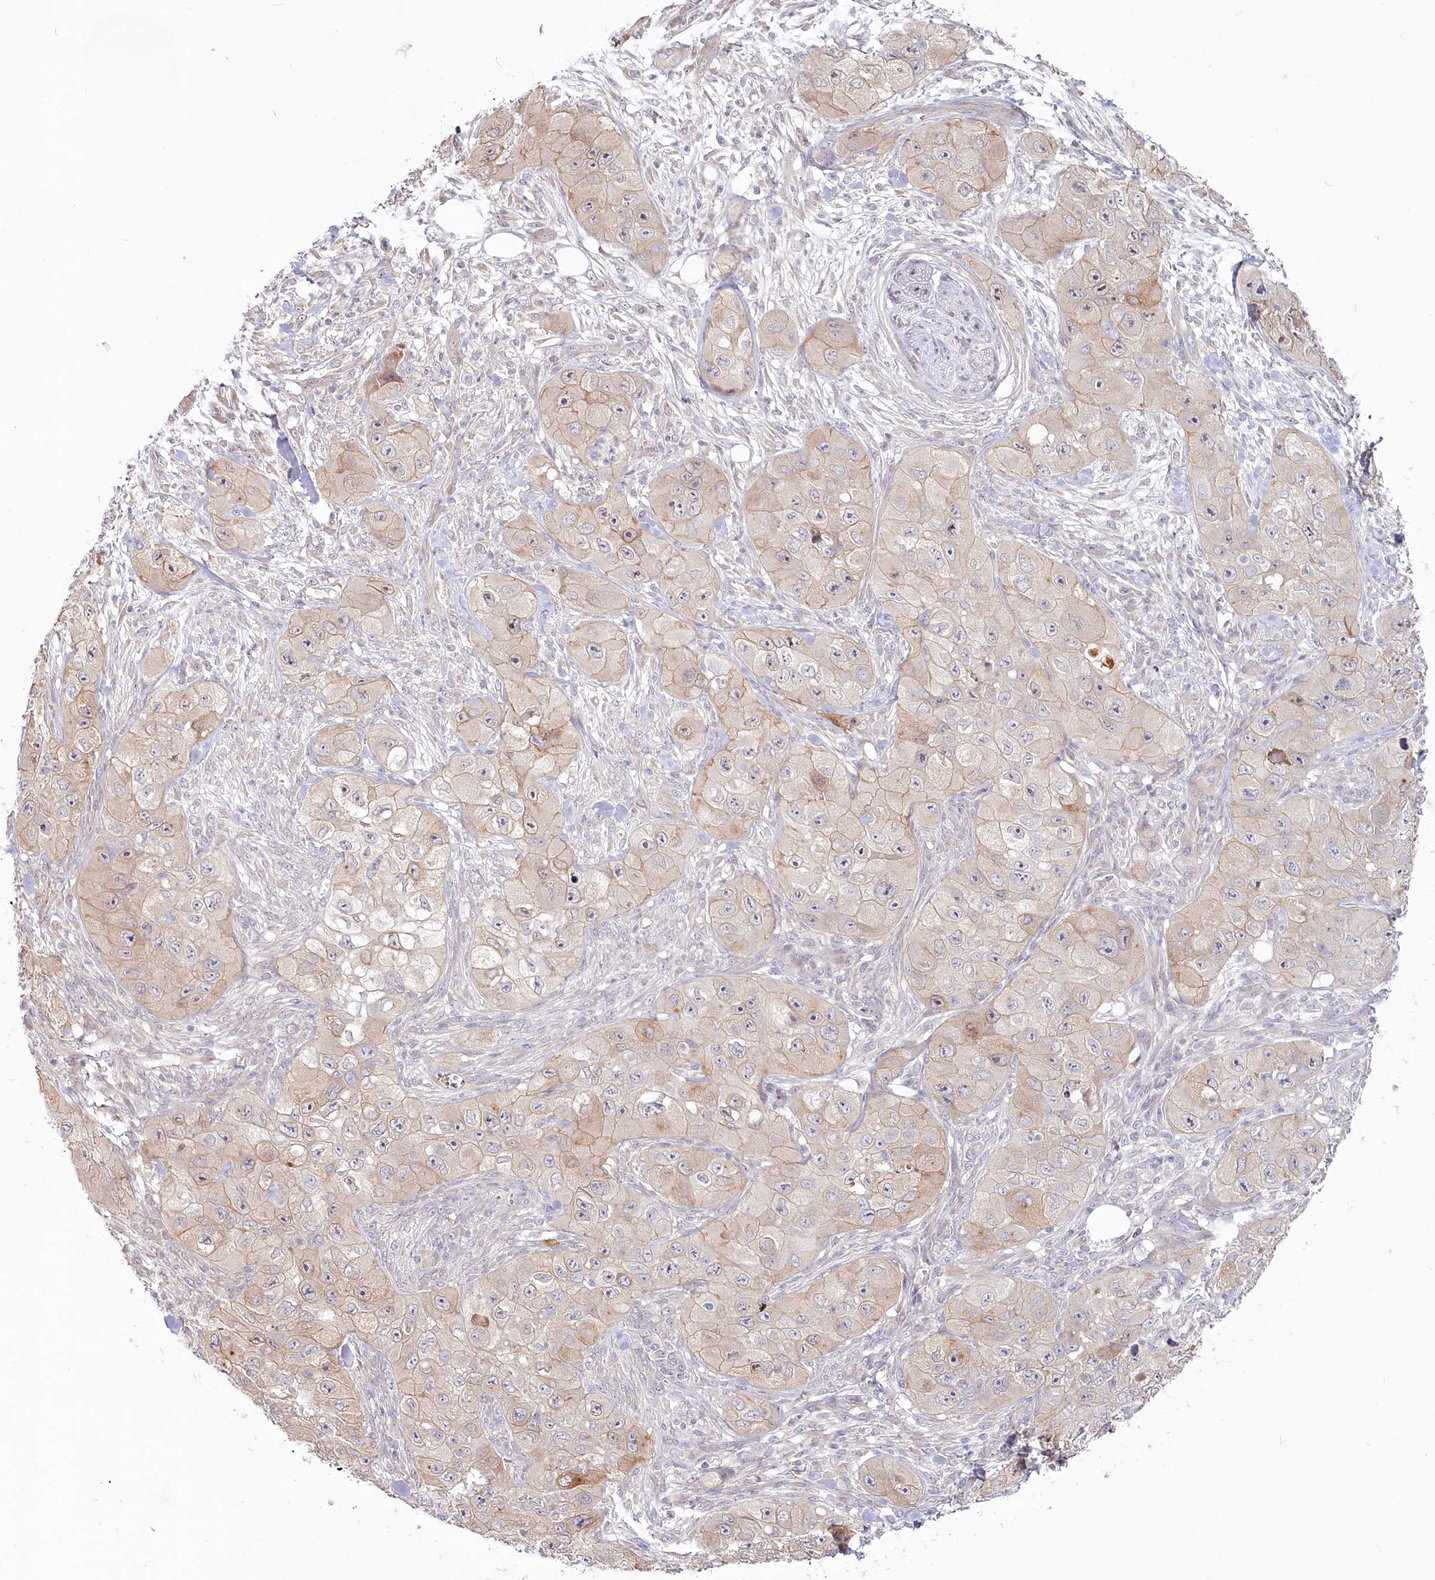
{"staining": {"intensity": "weak", "quantity": ">75%", "location": "cytoplasmic/membranous"}, "tissue": "skin cancer", "cell_type": "Tumor cells", "image_type": "cancer", "snomed": [{"axis": "morphology", "description": "Squamous cell carcinoma, NOS"}, {"axis": "topography", "description": "Skin"}, {"axis": "topography", "description": "Subcutis"}], "caption": "Skin cancer (squamous cell carcinoma) stained with immunohistochemistry (IHC) exhibits weak cytoplasmic/membranous staining in about >75% of tumor cells.", "gene": "SPINK13", "patient": {"sex": "male", "age": 73}}